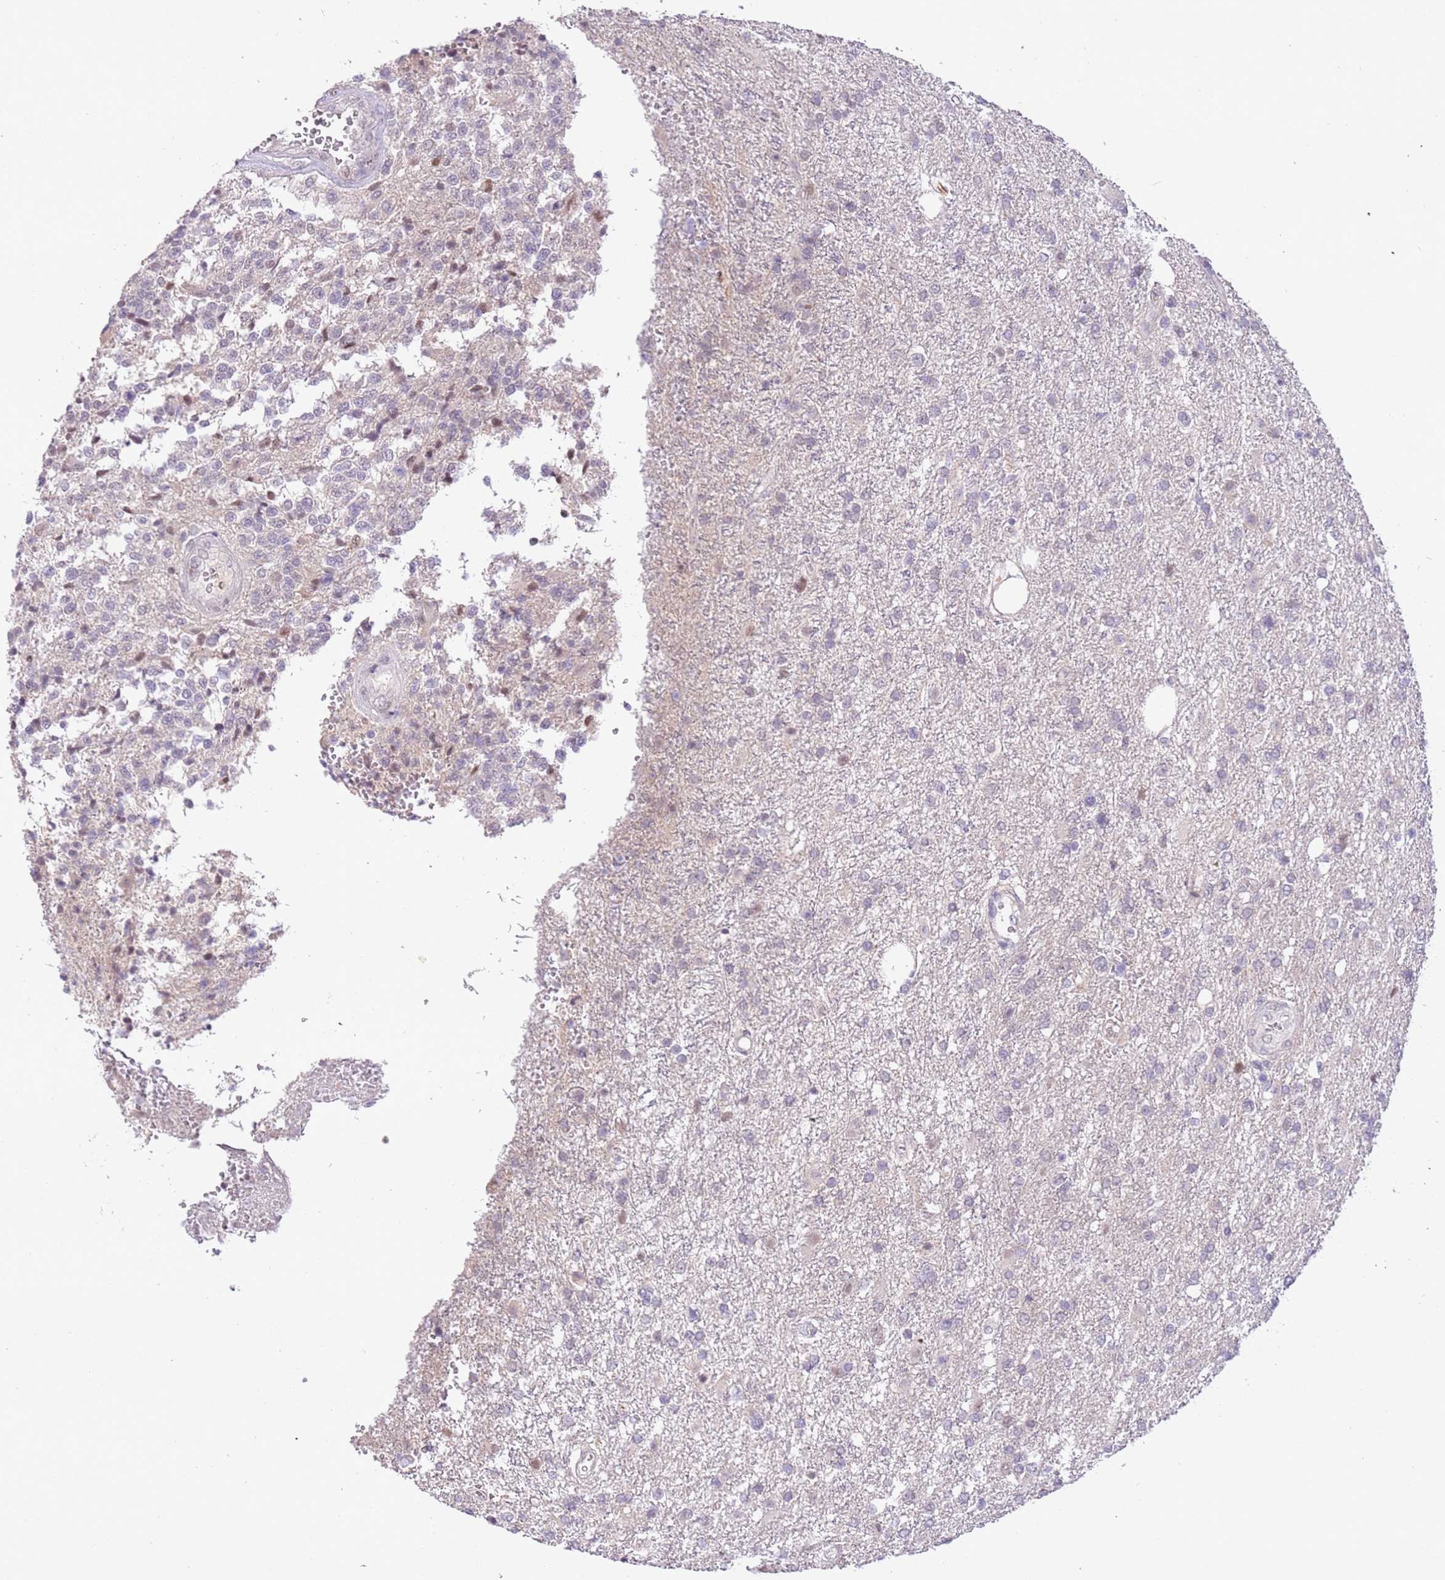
{"staining": {"intensity": "weak", "quantity": "<25%", "location": "nuclear"}, "tissue": "glioma", "cell_type": "Tumor cells", "image_type": "cancer", "snomed": [{"axis": "morphology", "description": "Glioma, malignant, High grade"}, {"axis": "topography", "description": "Brain"}], "caption": "DAB immunohistochemical staining of human glioma shows no significant staining in tumor cells. (Brightfield microscopy of DAB (3,3'-diaminobenzidine) immunohistochemistry at high magnification).", "gene": "MAGEF1", "patient": {"sex": "male", "age": 56}}